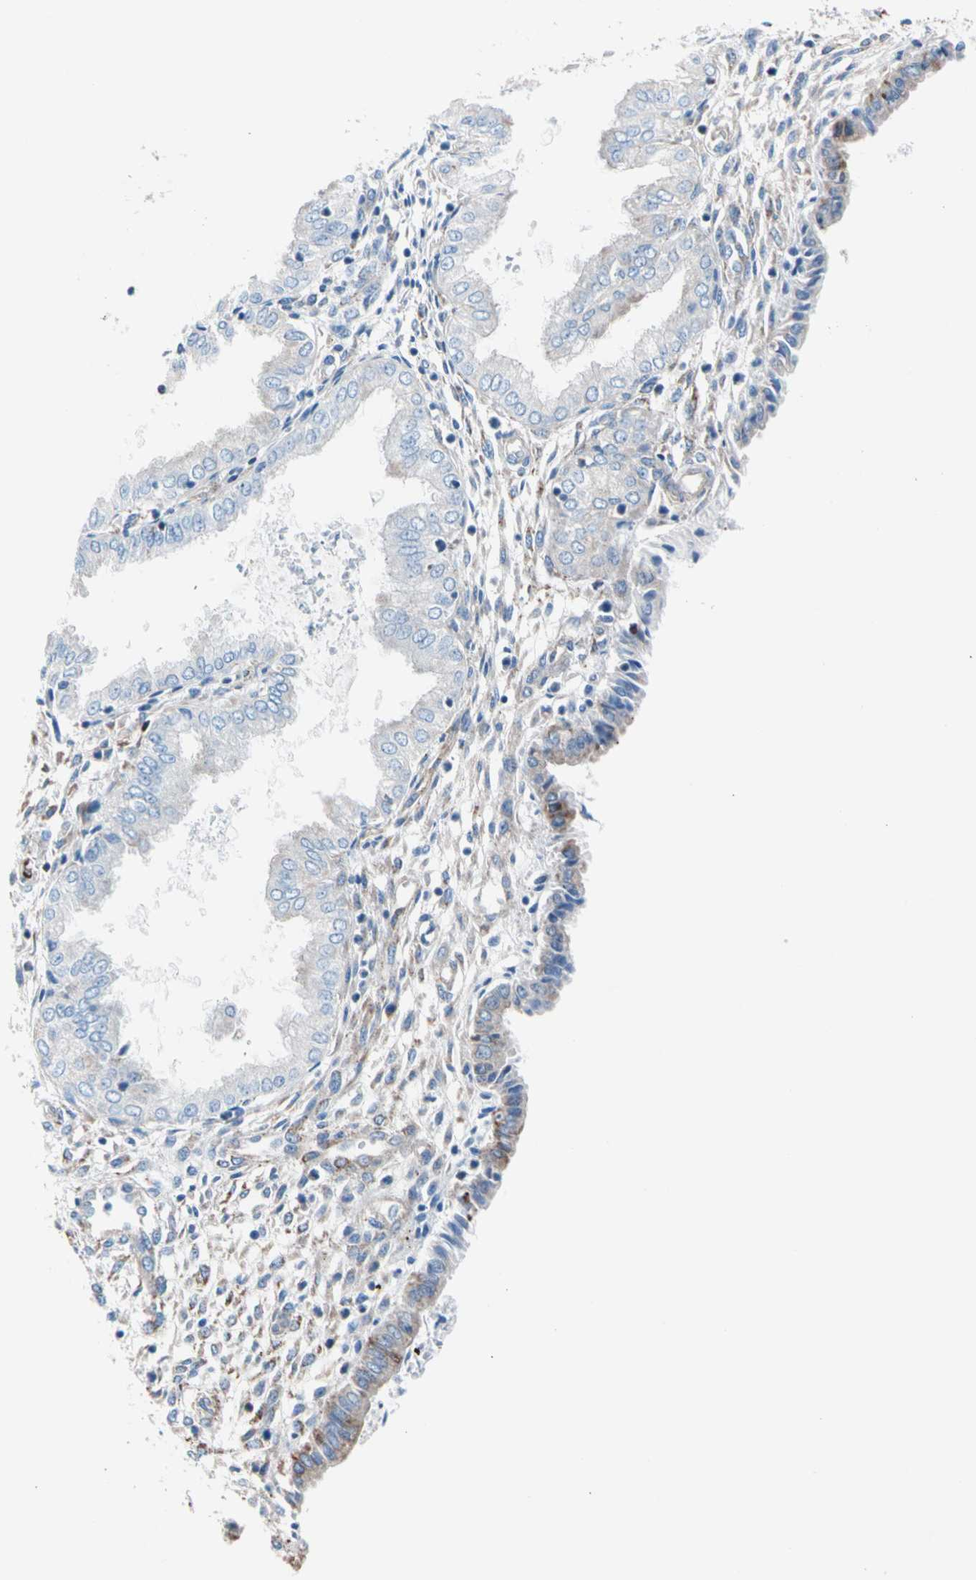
{"staining": {"intensity": "moderate", "quantity": "<25%", "location": "cytoplasmic/membranous"}, "tissue": "endometrium", "cell_type": "Cells in endometrial stroma", "image_type": "normal", "snomed": [{"axis": "morphology", "description": "Normal tissue, NOS"}, {"axis": "topography", "description": "Endometrium"}], "caption": "DAB (3,3'-diaminobenzidine) immunohistochemical staining of unremarkable endometrium displays moderate cytoplasmic/membranous protein positivity in approximately <25% of cells in endometrial stroma.", "gene": "HK1", "patient": {"sex": "female", "age": 33}}